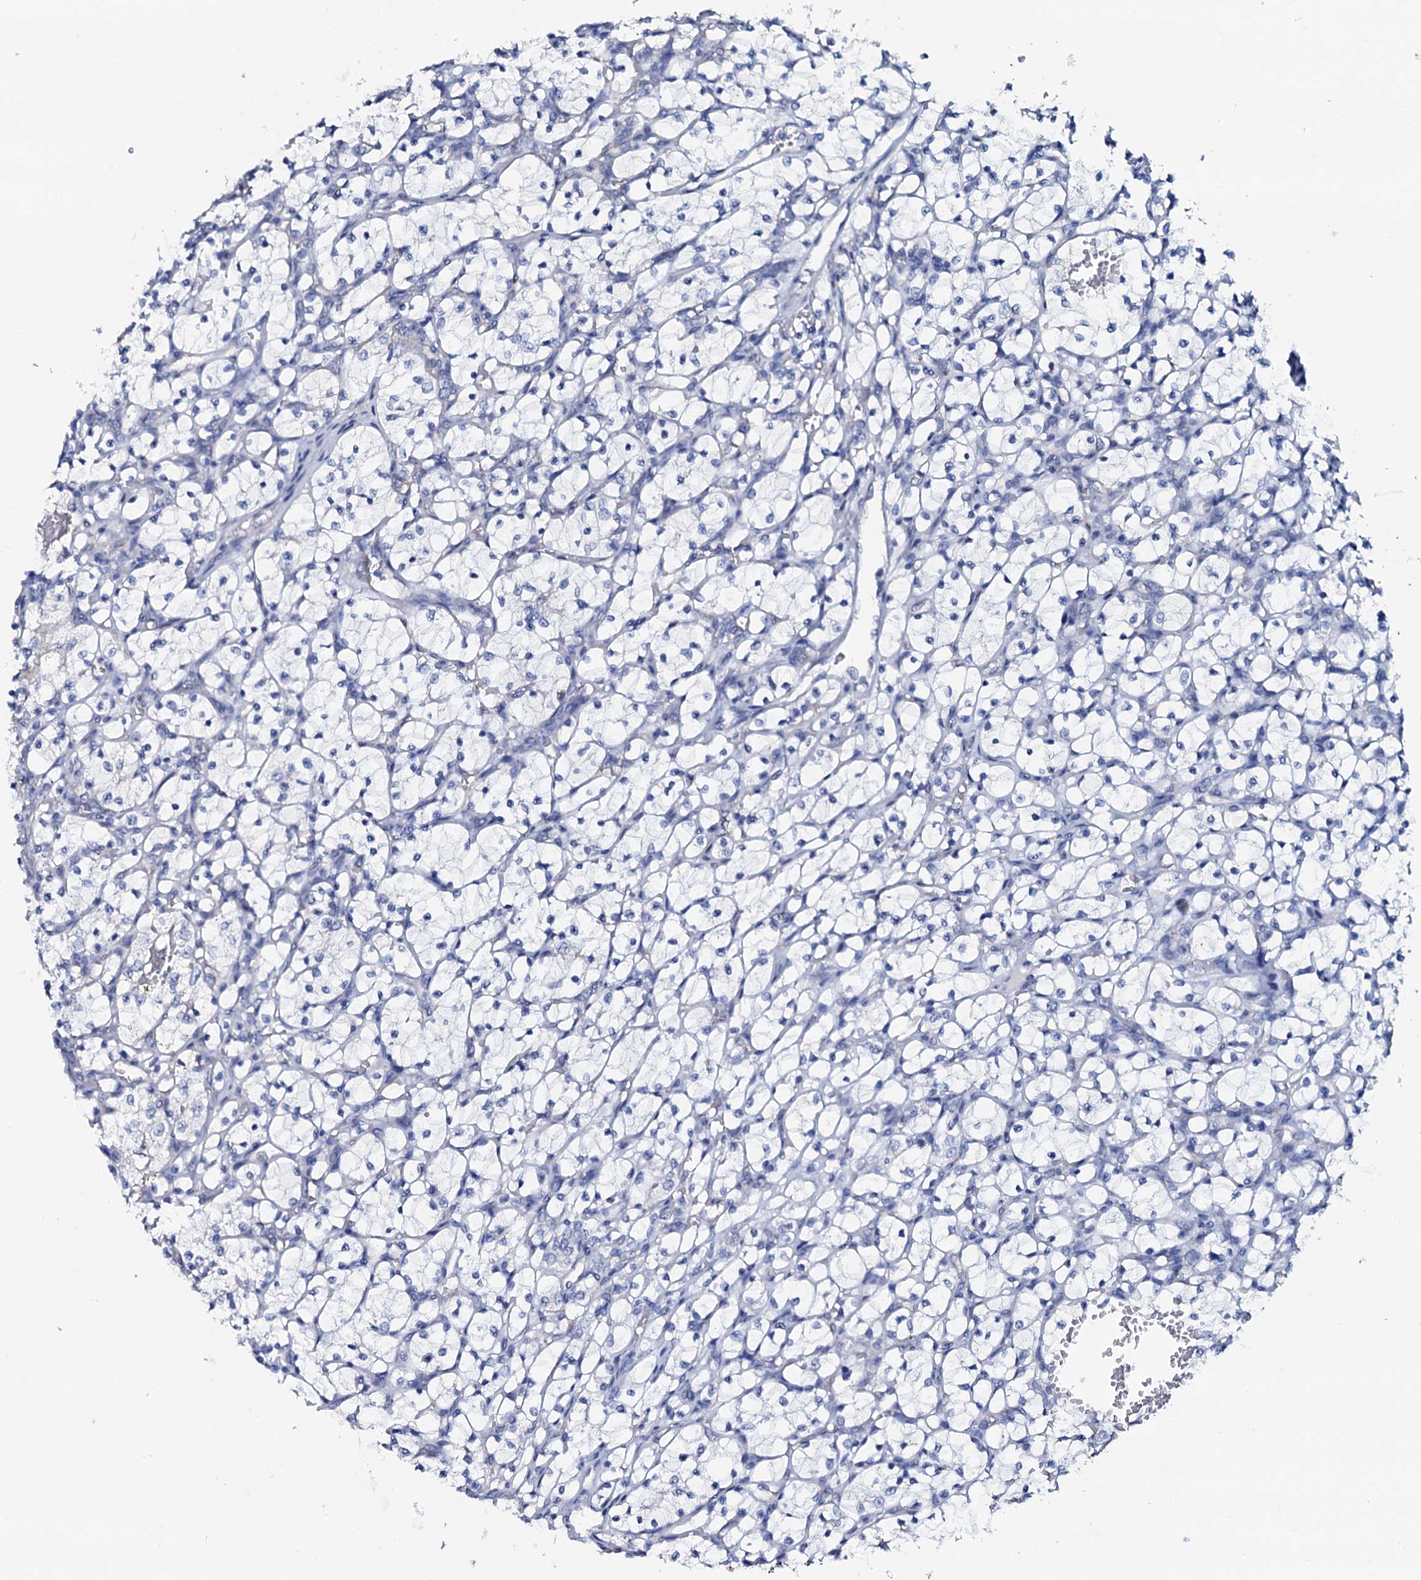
{"staining": {"intensity": "negative", "quantity": "none", "location": "none"}, "tissue": "renal cancer", "cell_type": "Tumor cells", "image_type": "cancer", "snomed": [{"axis": "morphology", "description": "Adenocarcinoma, NOS"}, {"axis": "topography", "description": "Kidney"}], "caption": "There is no significant expression in tumor cells of adenocarcinoma (renal).", "gene": "AMER2", "patient": {"sex": "female", "age": 69}}